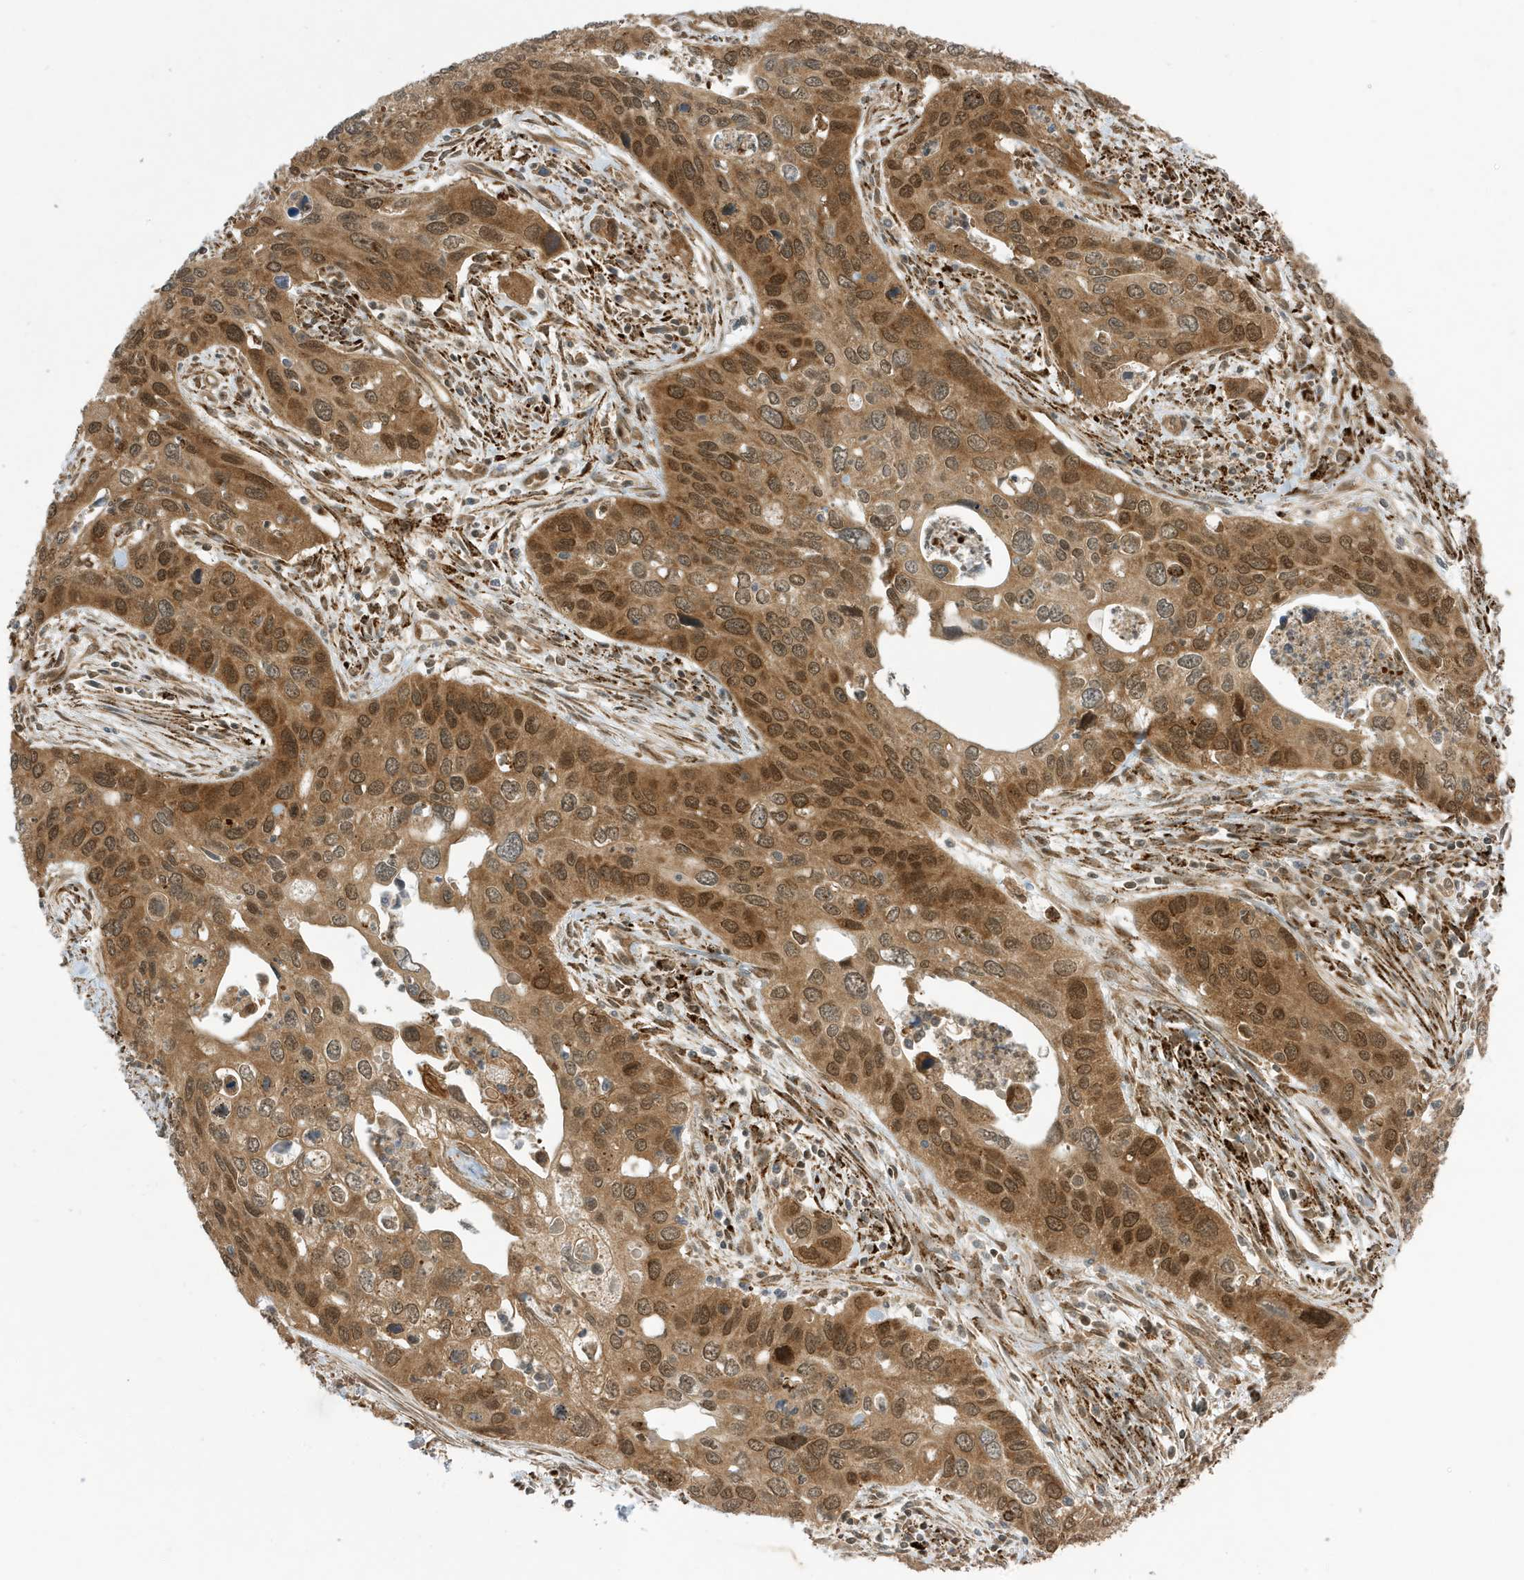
{"staining": {"intensity": "moderate", "quantity": ">75%", "location": "cytoplasmic/membranous,nuclear"}, "tissue": "cervical cancer", "cell_type": "Tumor cells", "image_type": "cancer", "snomed": [{"axis": "morphology", "description": "Squamous cell carcinoma, NOS"}, {"axis": "topography", "description": "Cervix"}], "caption": "Squamous cell carcinoma (cervical) was stained to show a protein in brown. There is medium levels of moderate cytoplasmic/membranous and nuclear positivity in about >75% of tumor cells.", "gene": "DHX36", "patient": {"sex": "female", "age": 55}}